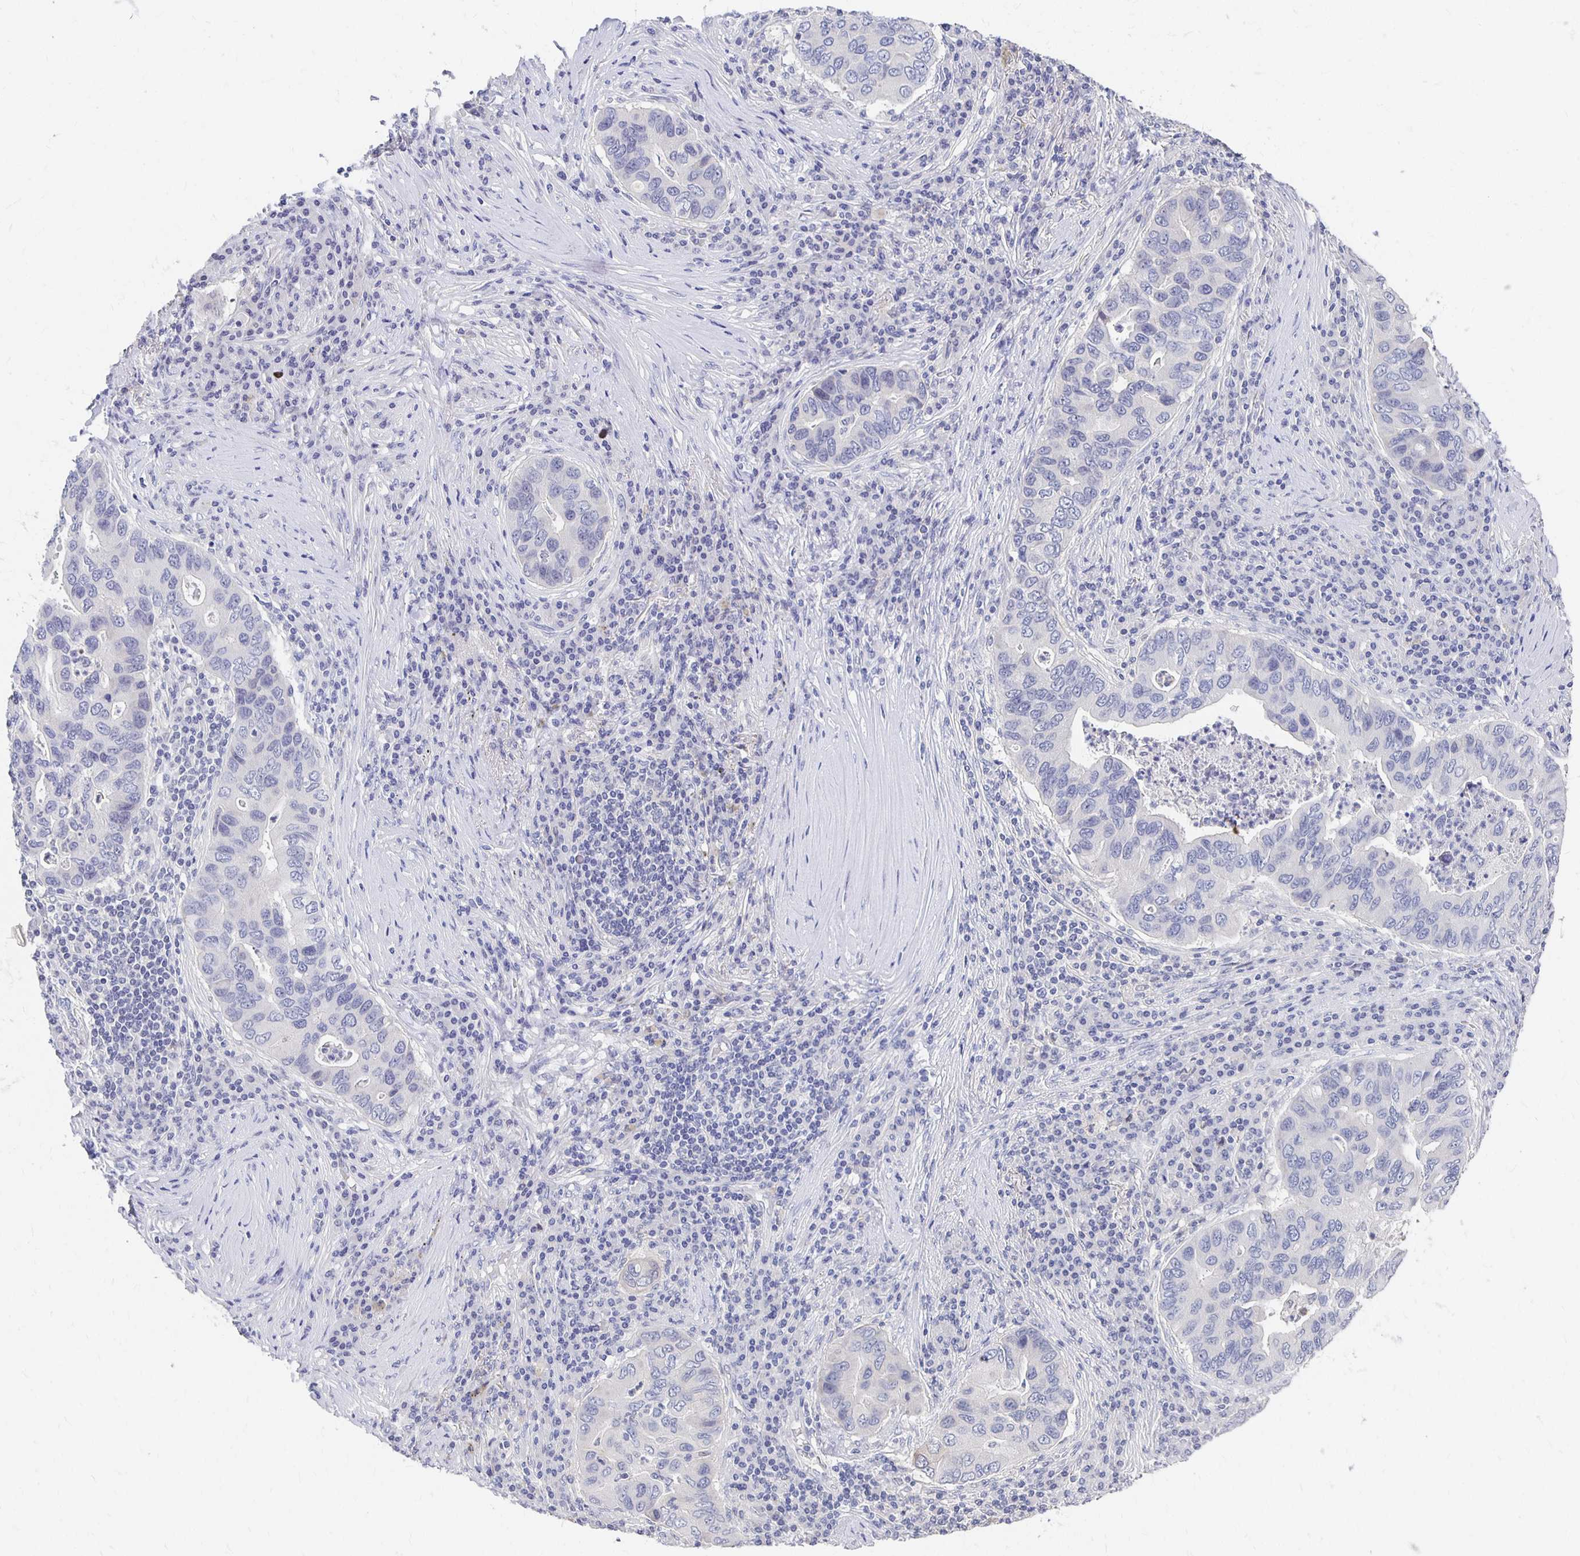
{"staining": {"intensity": "negative", "quantity": "none", "location": "none"}, "tissue": "lung cancer", "cell_type": "Tumor cells", "image_type": "cancer", "snomed": [{"axis": "morphology", "description": "Adenocarcinoma, NOS"}, {"axis": "morphology", "description": "Adenocarcinoma, metastatic, NOS"}, {"axis": "topography", "description": "Lymph node"}, {"axis": "topography", "description": "Lung"}], "caption": "Lung cancer (metastatic adenocarcinoma) was stained to show a protein in brown. There is no significant expression in tumor cells.", "gene": "FKRP", "patient": {"sex": "female", "age": 54}}